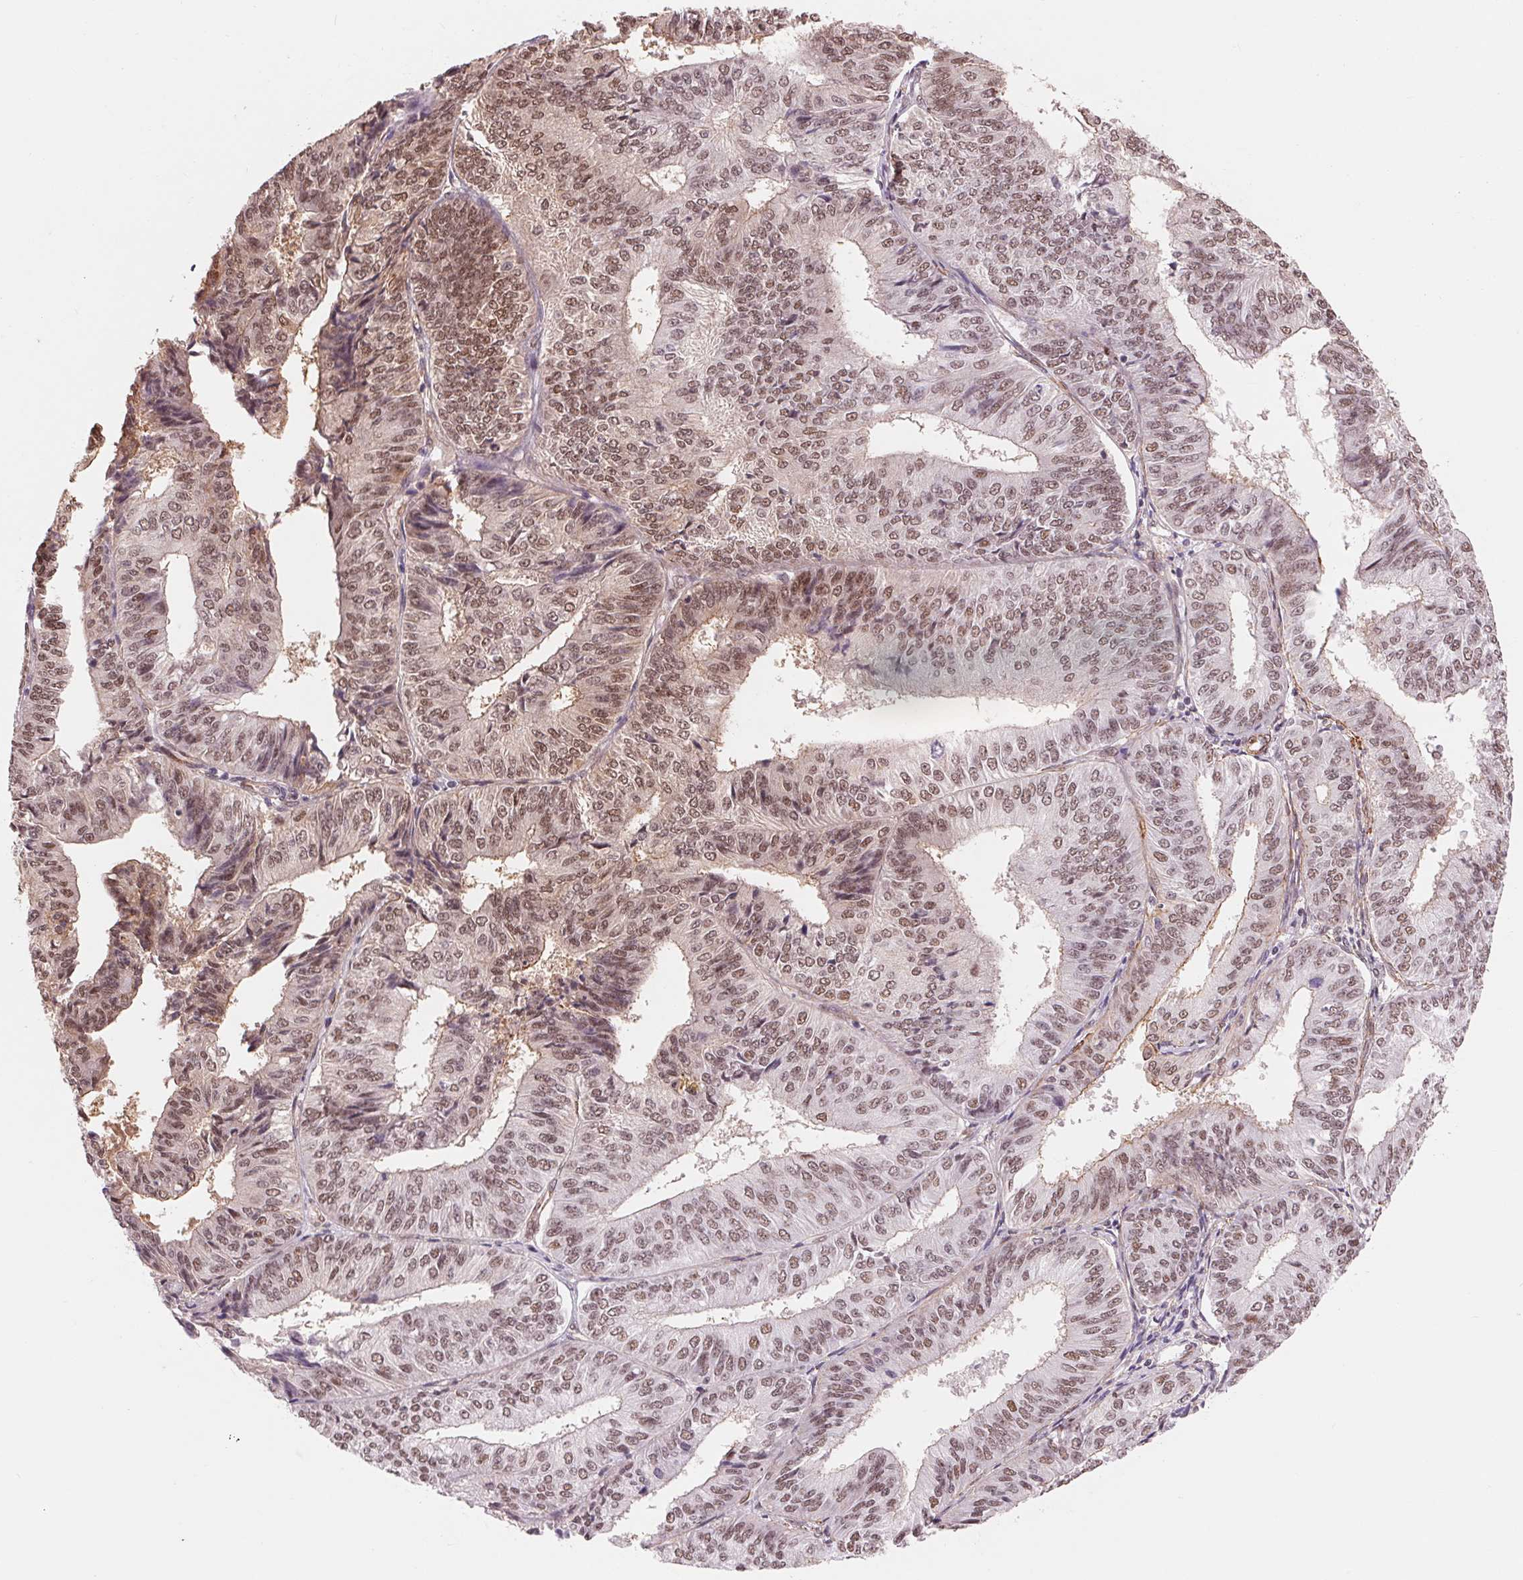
{"staining": {"intensity": "moderate", "quantity": ">75%", "location": "cytoplasmic/membranous,nuclear"}, "tissue": "endometrial cancer", "cell_type": "Tumor cells", "image_type": "cancer", "snomed": [{"axis": "morphology", "description": "Adenocarcinoma, NOS"}, {"axis": "topography", "description": "Endometrium"}], "caption": "Immunohistochemistry (DAB (3,3'-diaminobenzidine)) staining of endometrial cancer (adenocarcinoma) displays moderate cytoplasmic/membranous and nuclear protein expression in about >75% of tumor cells. (DAB = brown stain, brightfield microscopy at high magnification).", "gene": "BCAT1", "patient": {"sex": "female", "age": 58}}